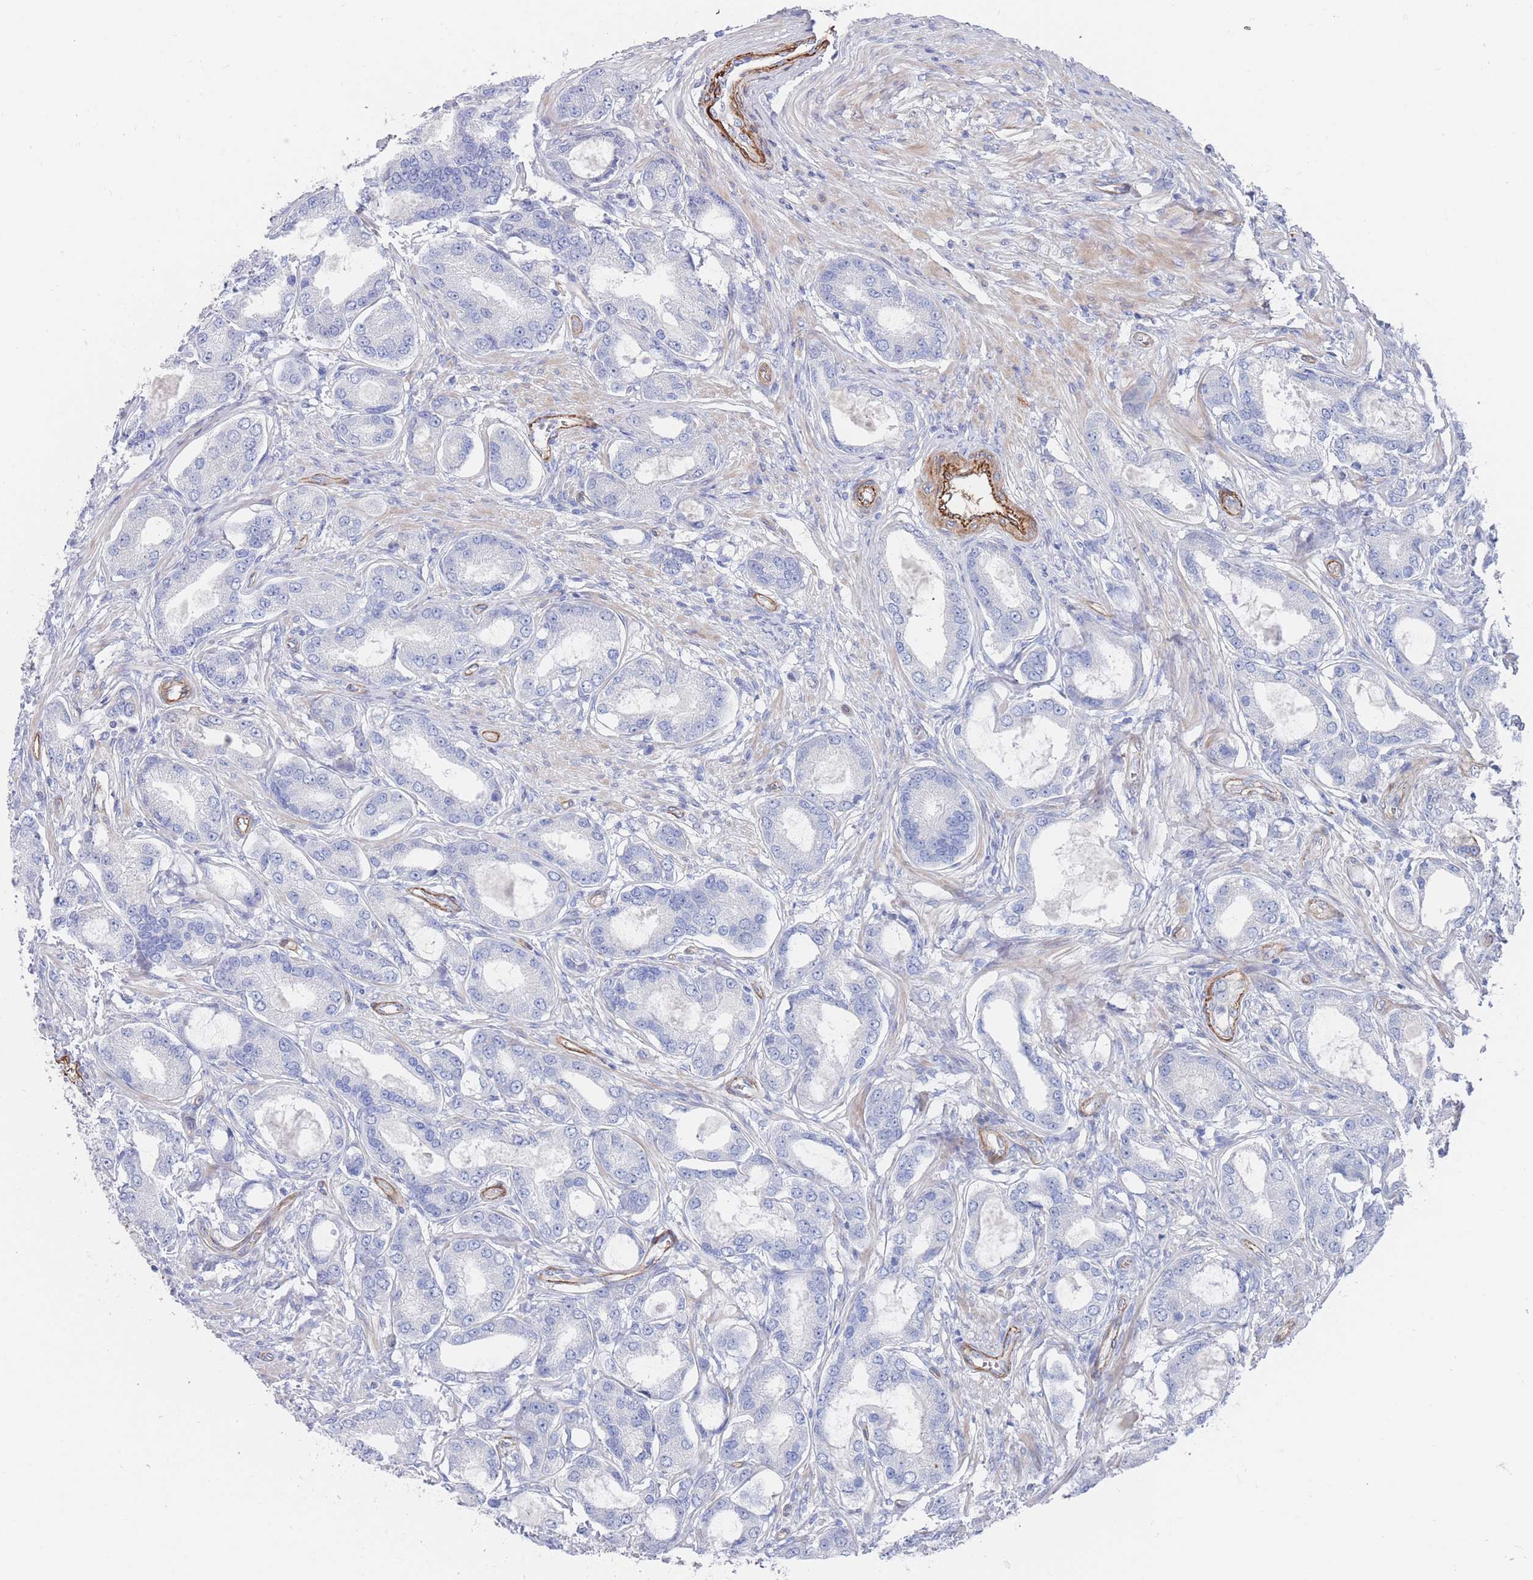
{"staining": {"intensity": "negative", "quantity": "none", "location": "none"}, "tissue": "prostate cancer", "cell_type": "Tumor cells", "image_type": "cancer", "snomed": [{"axis": "morphology", "description": "Adenocarcinoma, High grade"}, {"axis": "topography", "description": "Prostate"}], "caption": "Prostate high-grade adenocarcinoma stained for a protein using immunohistochemistry (IHC) reveals no expression tumor cells.", "gene": "G6PC1", "patient": {"sex": "male", "age": 69}}